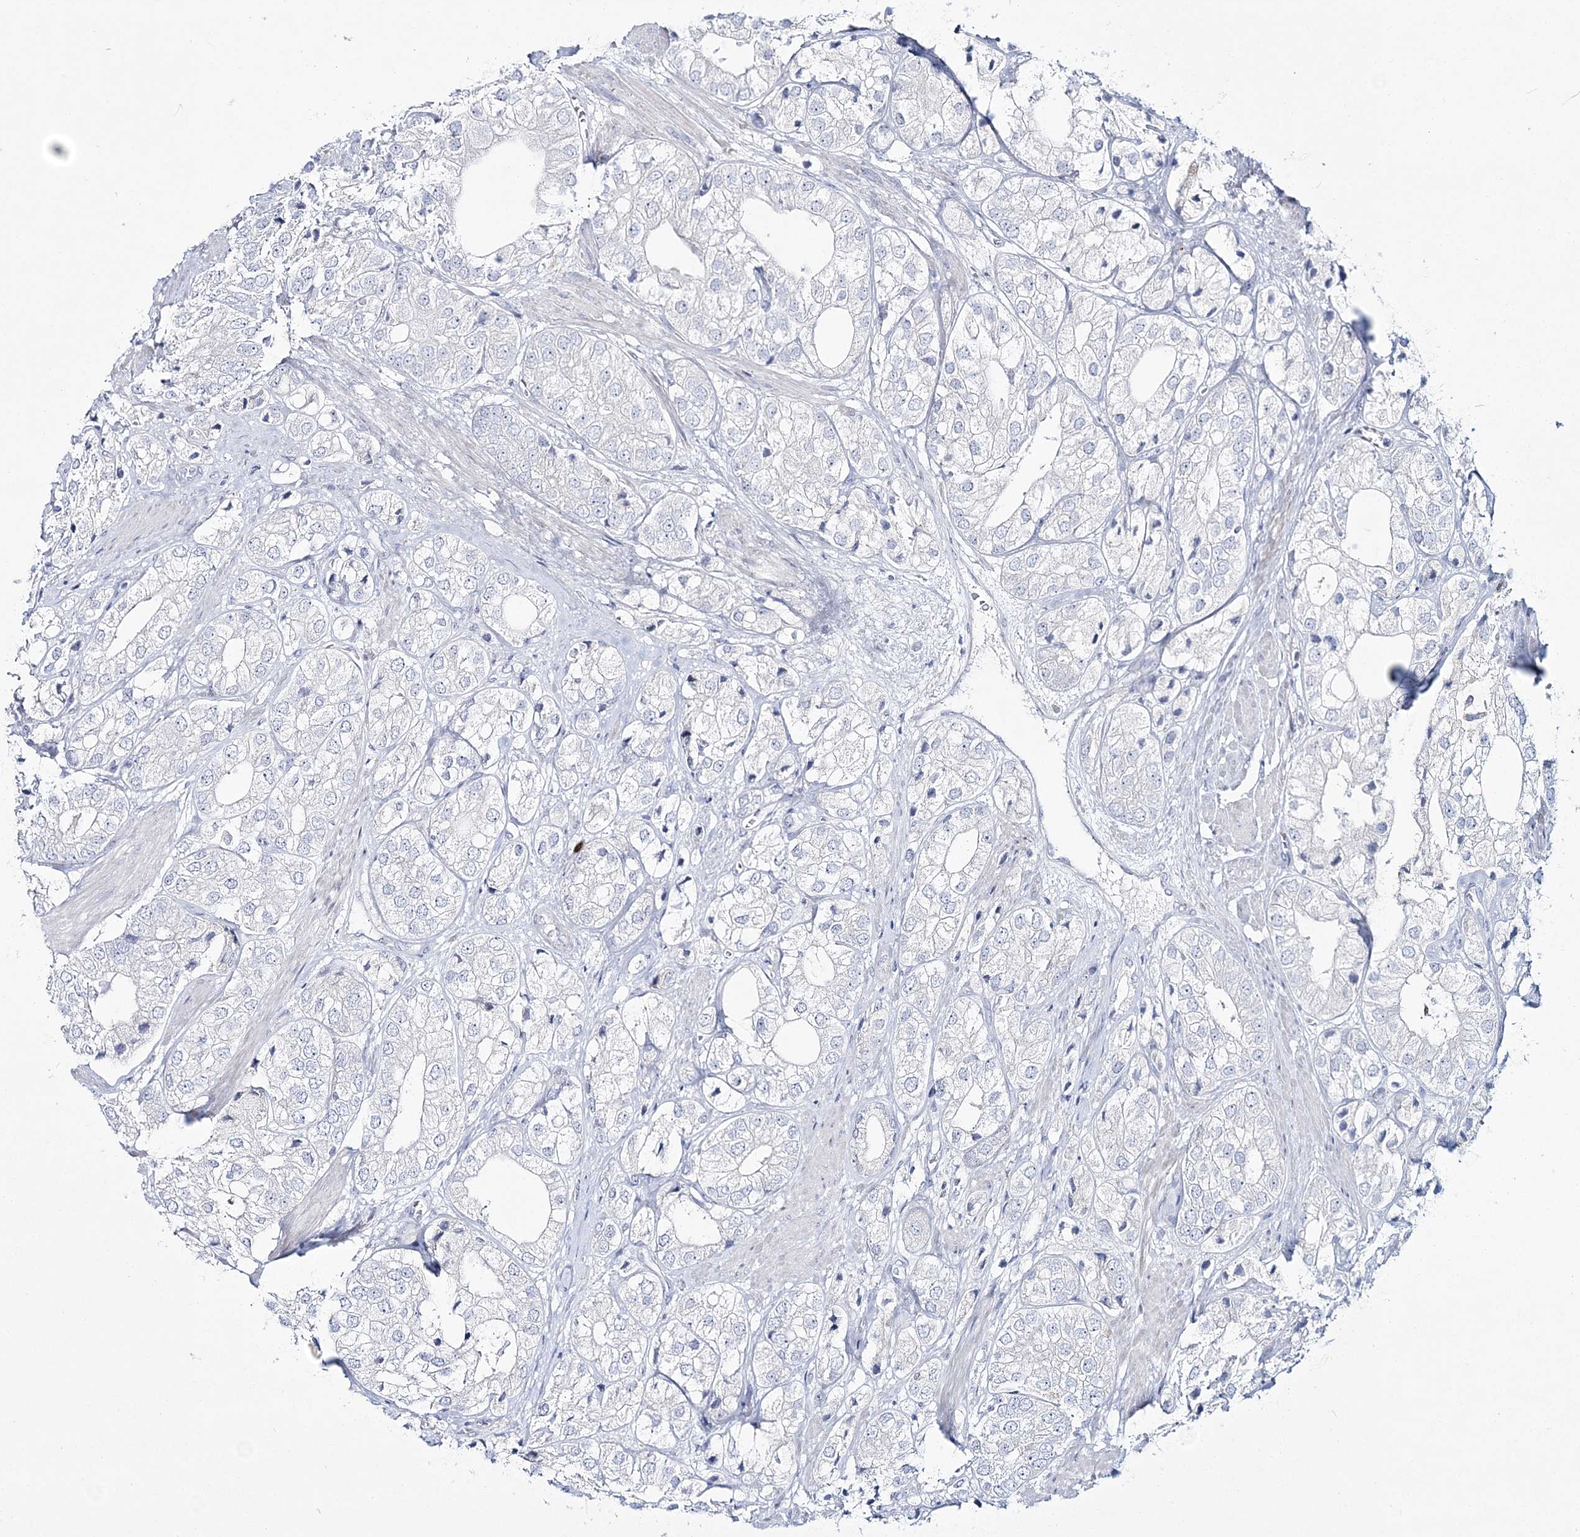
{"staining": {"intensity": "negative", "quantity": "none", "location": "none"}, "tissue": "prostate cancer", "cell_type": "Tumor cells", "image_type": "cancer", "snomed": [{"axis": "morphology", "description": "Adenocarcinoma, High grade"}, {"axis": "topography", "description": "Prostate"}], "caption": "Tumor cells are negative for protein expression in human prostate cancer.", "gene": "WDSUB1", "patient": {"sex": "male", "age": 50}}